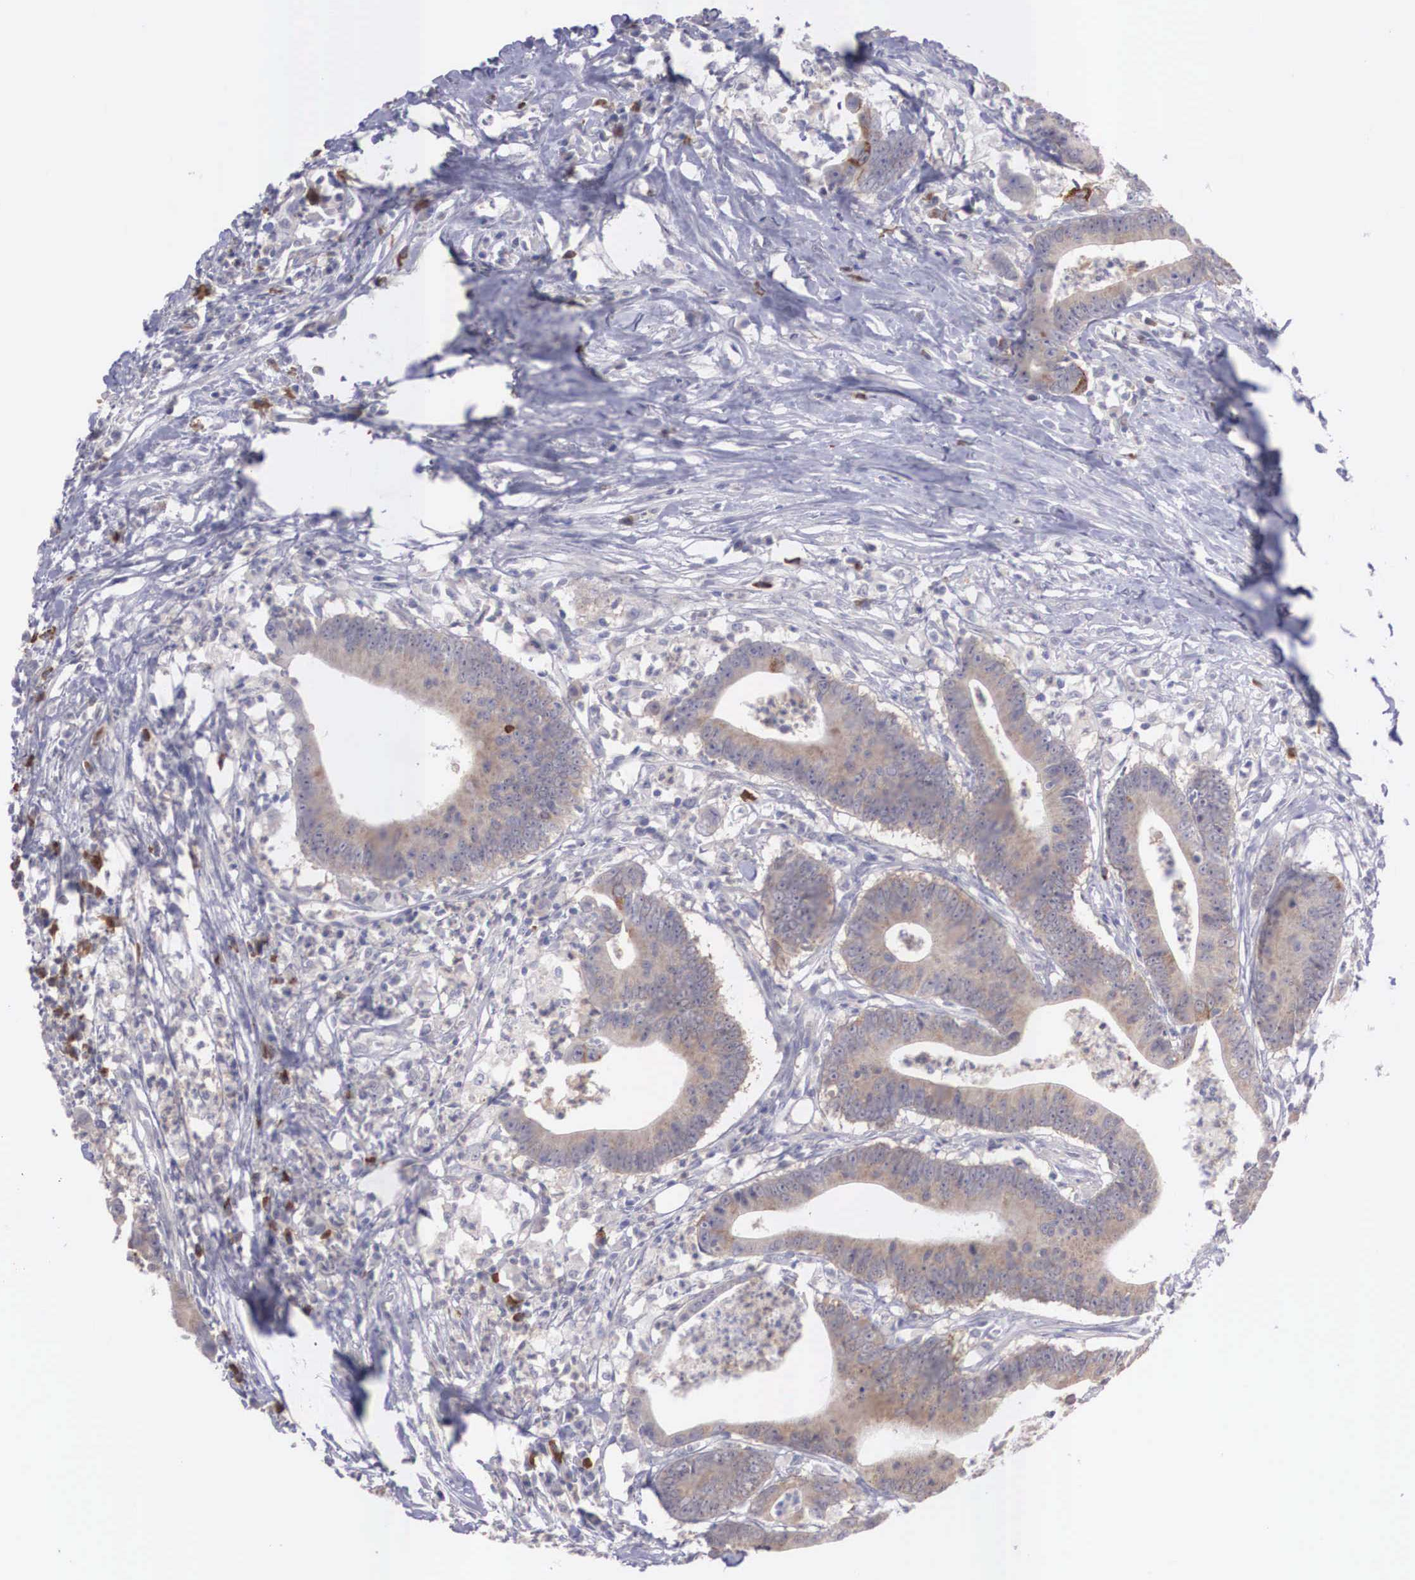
{"staining": {"intensity": "moderate", "quantity": ">75%", "location": "cytoplasmic/membranous"}, "tissue": "colorectal cancer", "cell_type": "Tumor cells", "image_type": "cancer", "snomed": [{"axis": "morphology", "description": "Adenocarcinoma, NOS"}, {"axis": "topography", "description": "Colon"}], "caption": "Brown immunohistochemical staining in adenocarcinoma (colorectal) shows moderate cytoplasmic/membranous expression in approximately >75% of tumor cells.", "gene": "REPS2", "patient": {"sex": "male", "age": 55}}